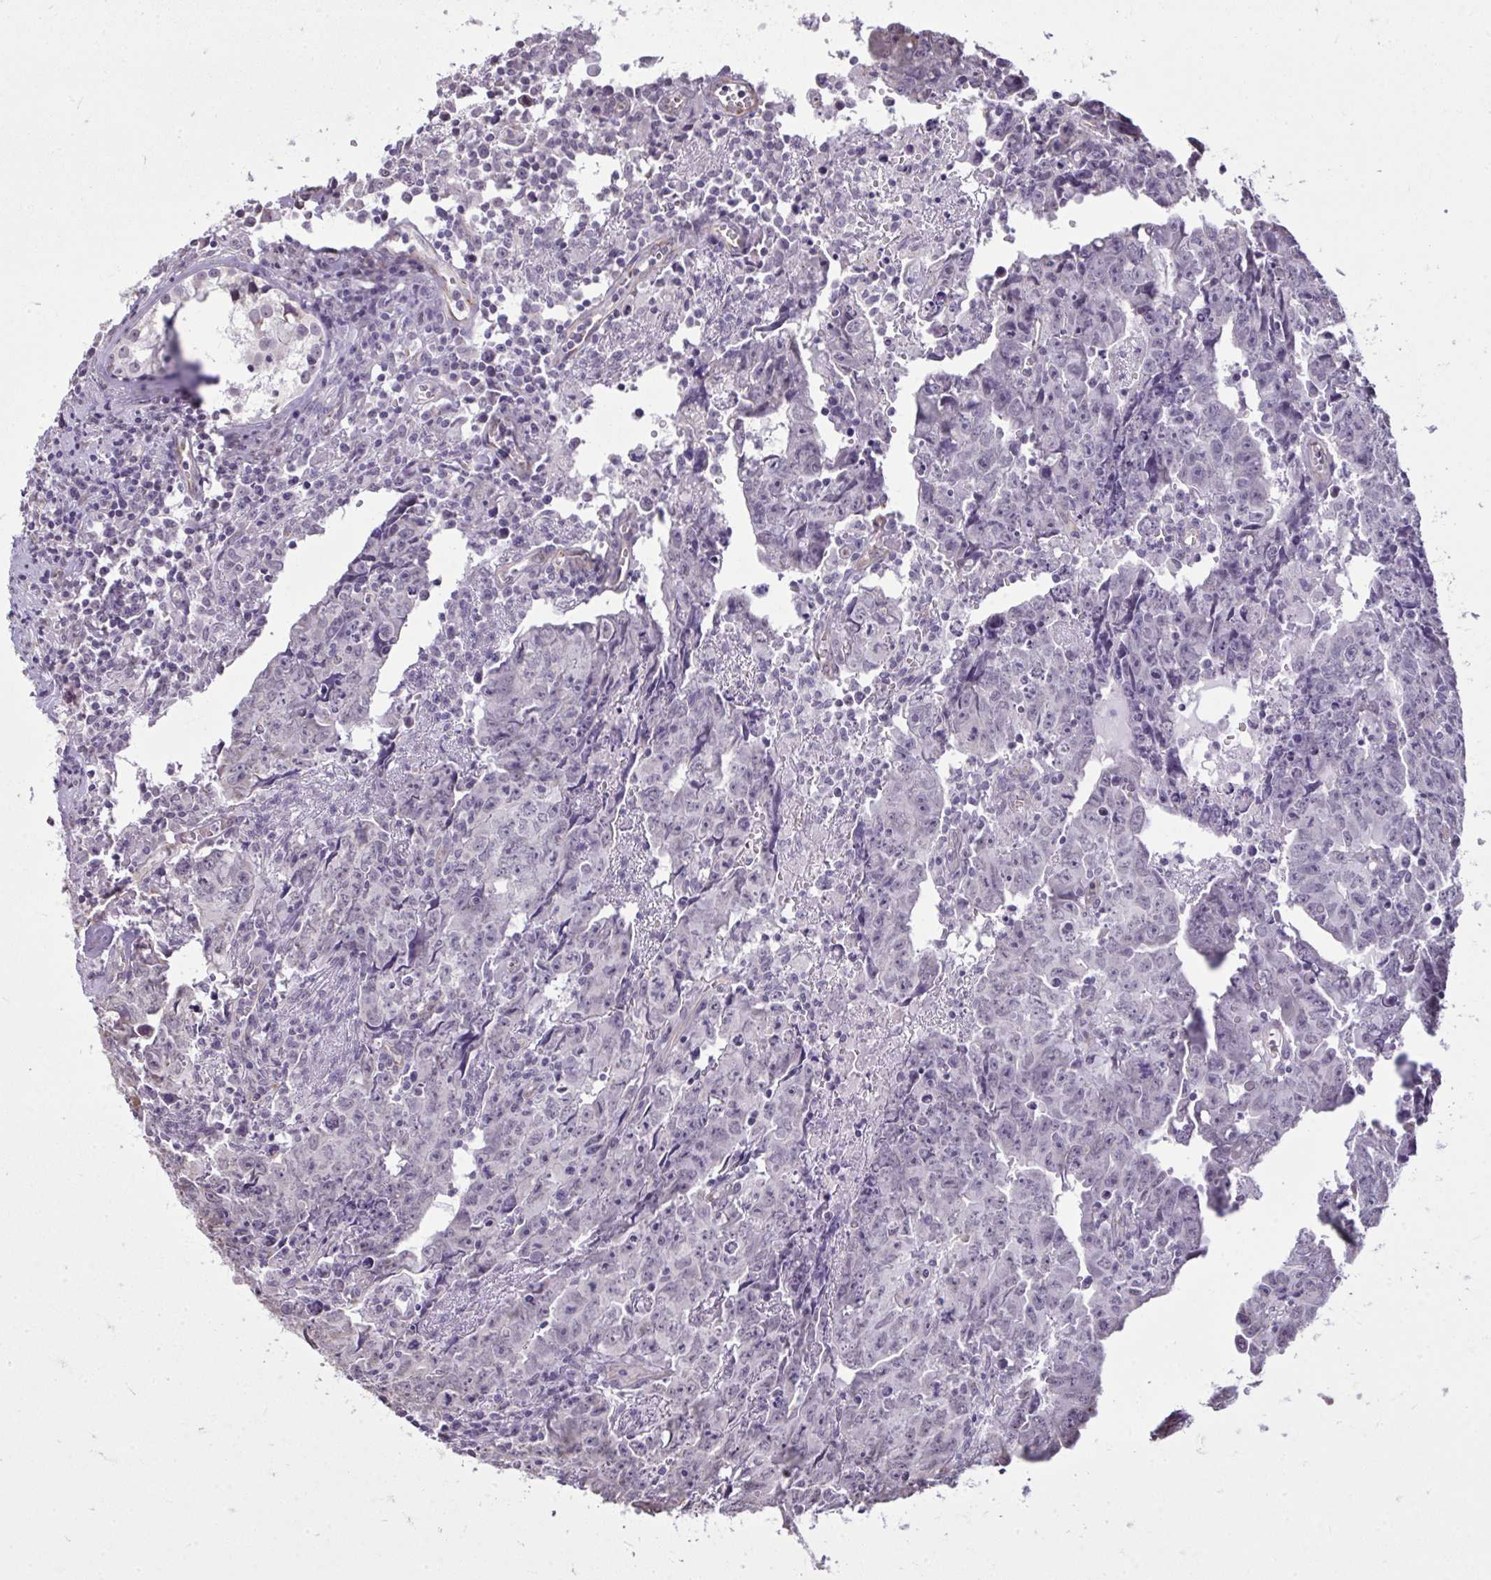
{"staining": {"intensity": "negative", "quantity": "none", "location": "none"}, "tissue": "testis cancer", "cell_type": "Tumor cells", "image_type": "cancer", "snomed": [{"axis": "morphology", "description": "Carcinoma, Embryonal, NOS"}, {"axis": "topography", "description": "Testis"}], "caption": "DAB (3,3'-diaminobenzidine) immunohistochemical staining of testis cancer (embryonal carcinoma) reveals no significant staining in tumor cells.", "gene": "NPPA", "patient": {"sex": "male", "age": 22}}